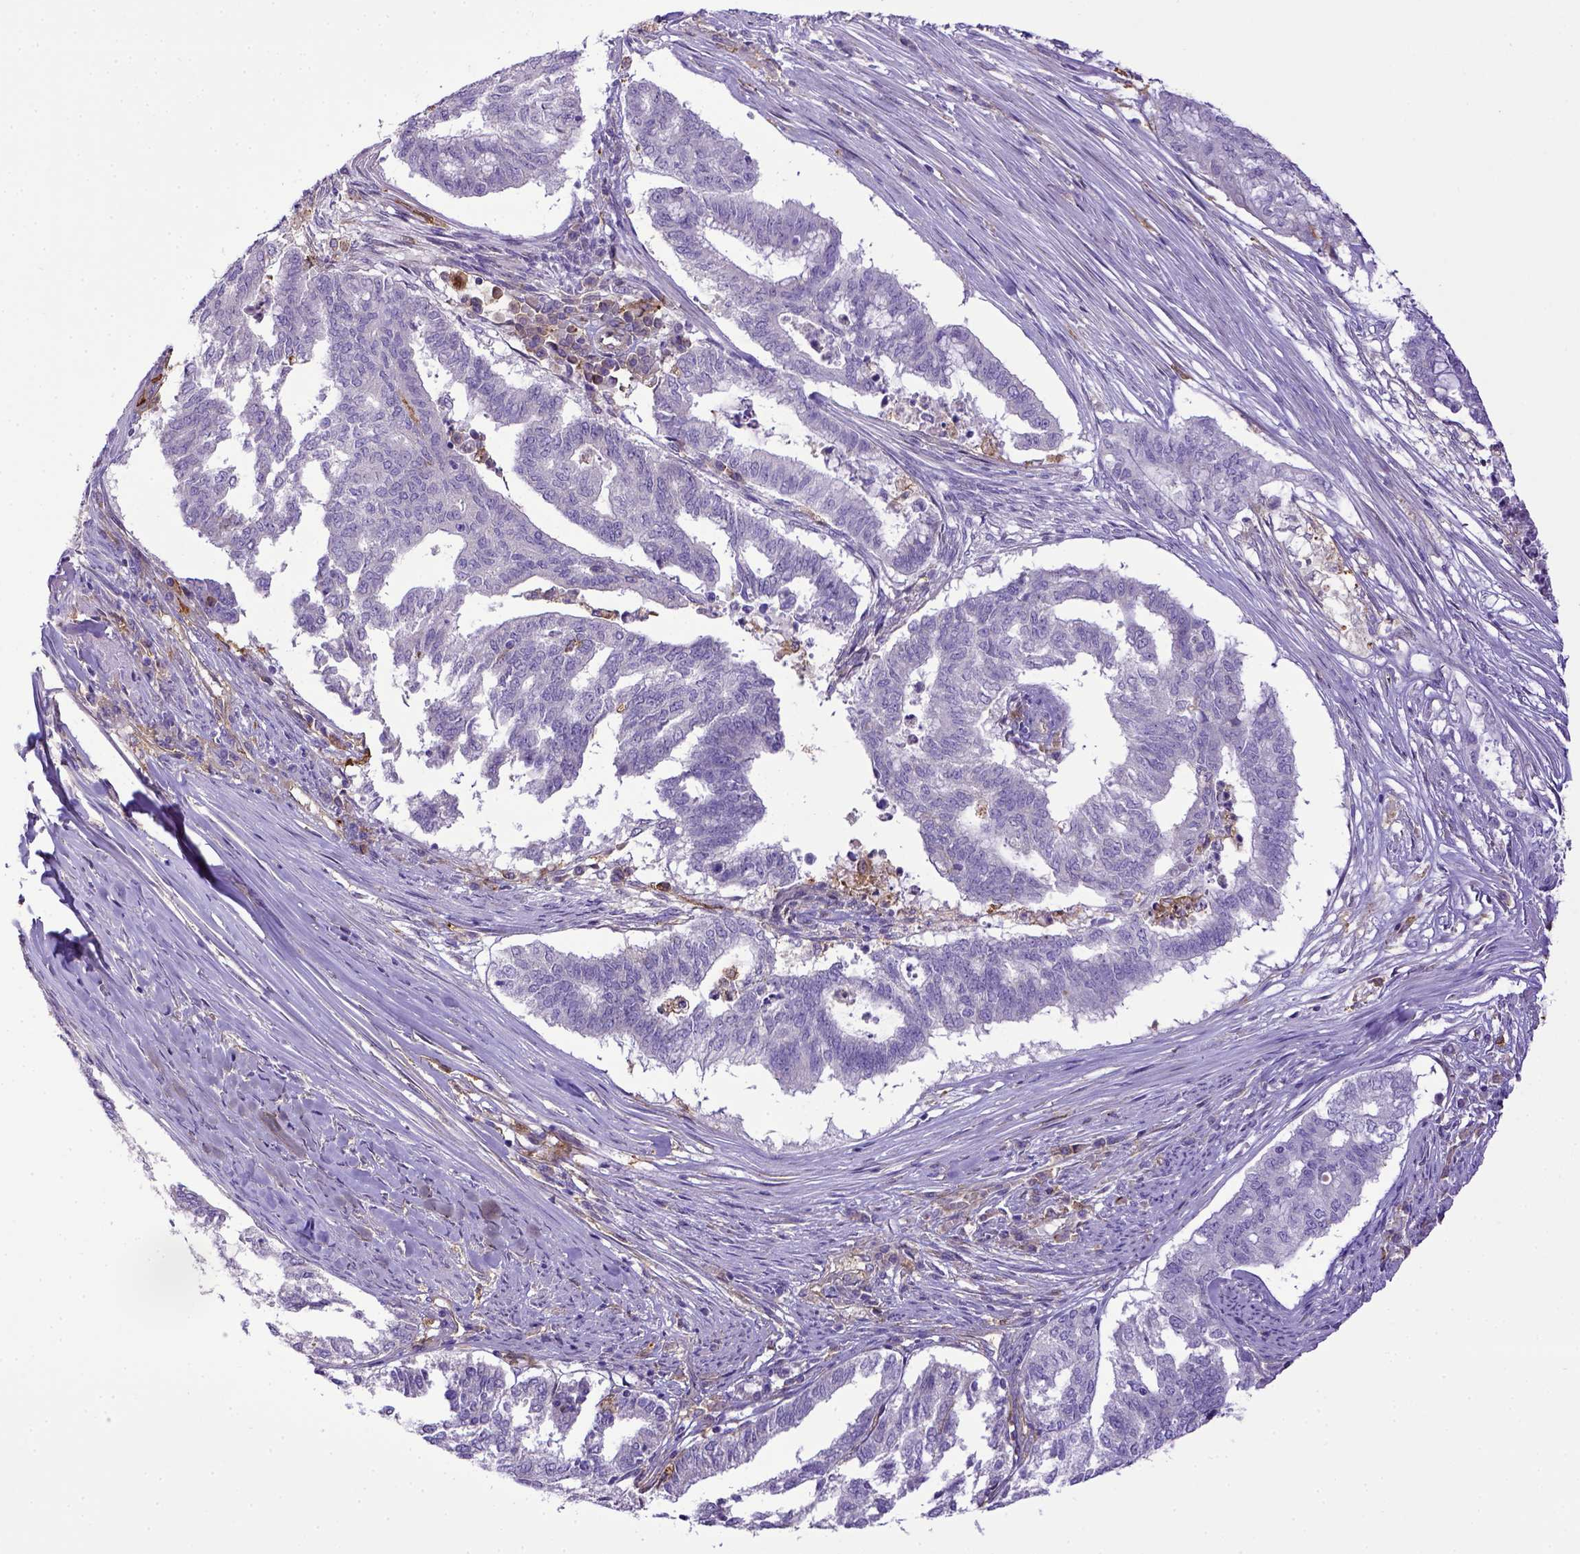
{"staining": {"intensity": "negative", "quantity": "none", "location": "none"}, "tissue": "endometrial cancer", "cell_type": "Tumor cells", "image_type": "cancer", "snomed": [{"axis": "morphology", "description": "Adenocarcinoma, NOS"}, {"axis": "topography", "description": "Endometrium"}], "caption": "DAB immunohistochemical staining of adenocarcinoma (endometrial) exhibits no significant staining in tumor cells.", "gene": "CD40", "patient": {"sex": "female", "age": 79}}